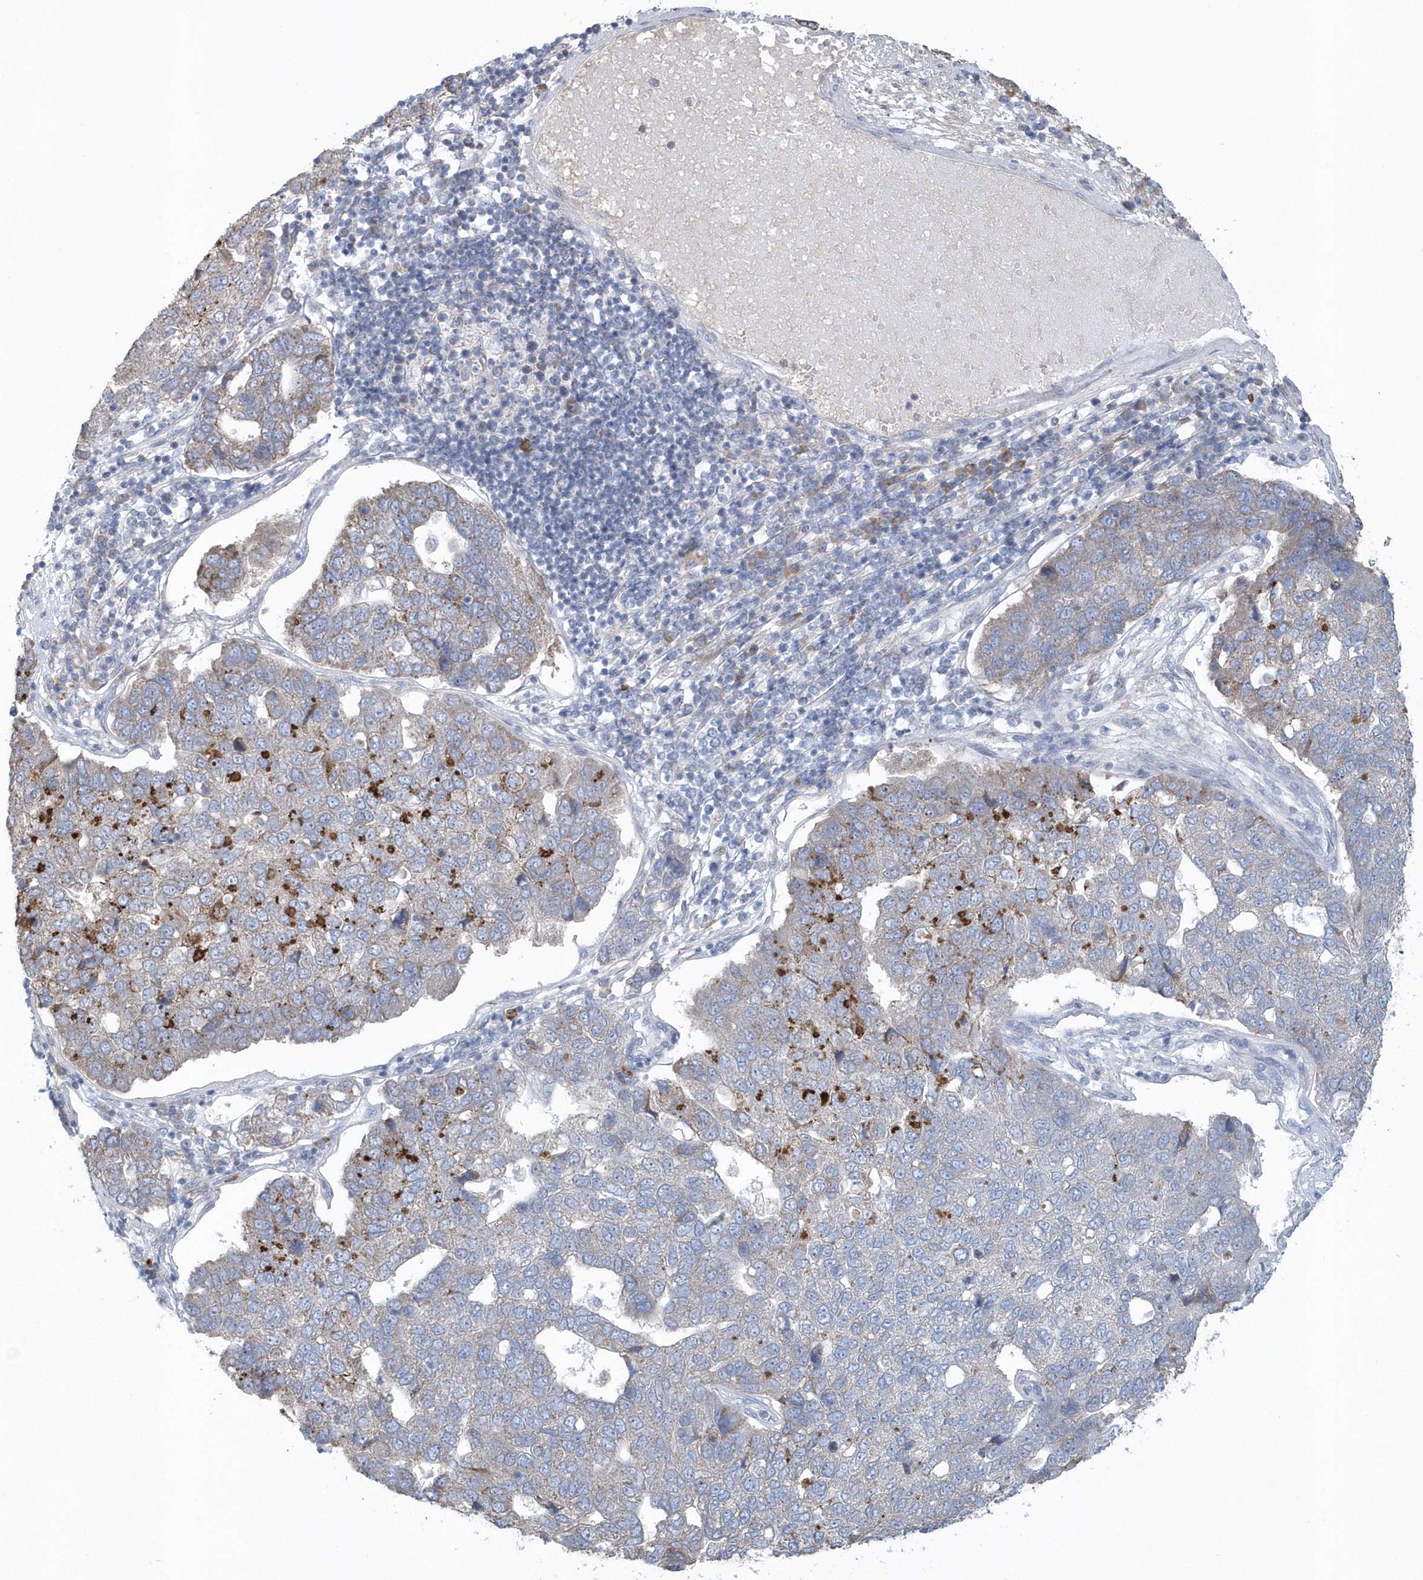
{"staining": {"intensity": "weak", "quantity": "<25%", "location": "cytoplasmic/membranous"}, "tissue": "pancreatic cancer", "cell_type": "Tumor cells", "image_type": "cancer", "snomed": [{"axis": "morphology", "description": "Adenocarcinoma, NOS"}, {"axis": "topography", "description": "Pancreas"}], "caption": "Immunohistochemical staining of adenocarcinoma (pancreatic) displays no significant positivity in tumor cells.", "gene": "SPATA18", "patient": {"sex": "female", "age": 61}}